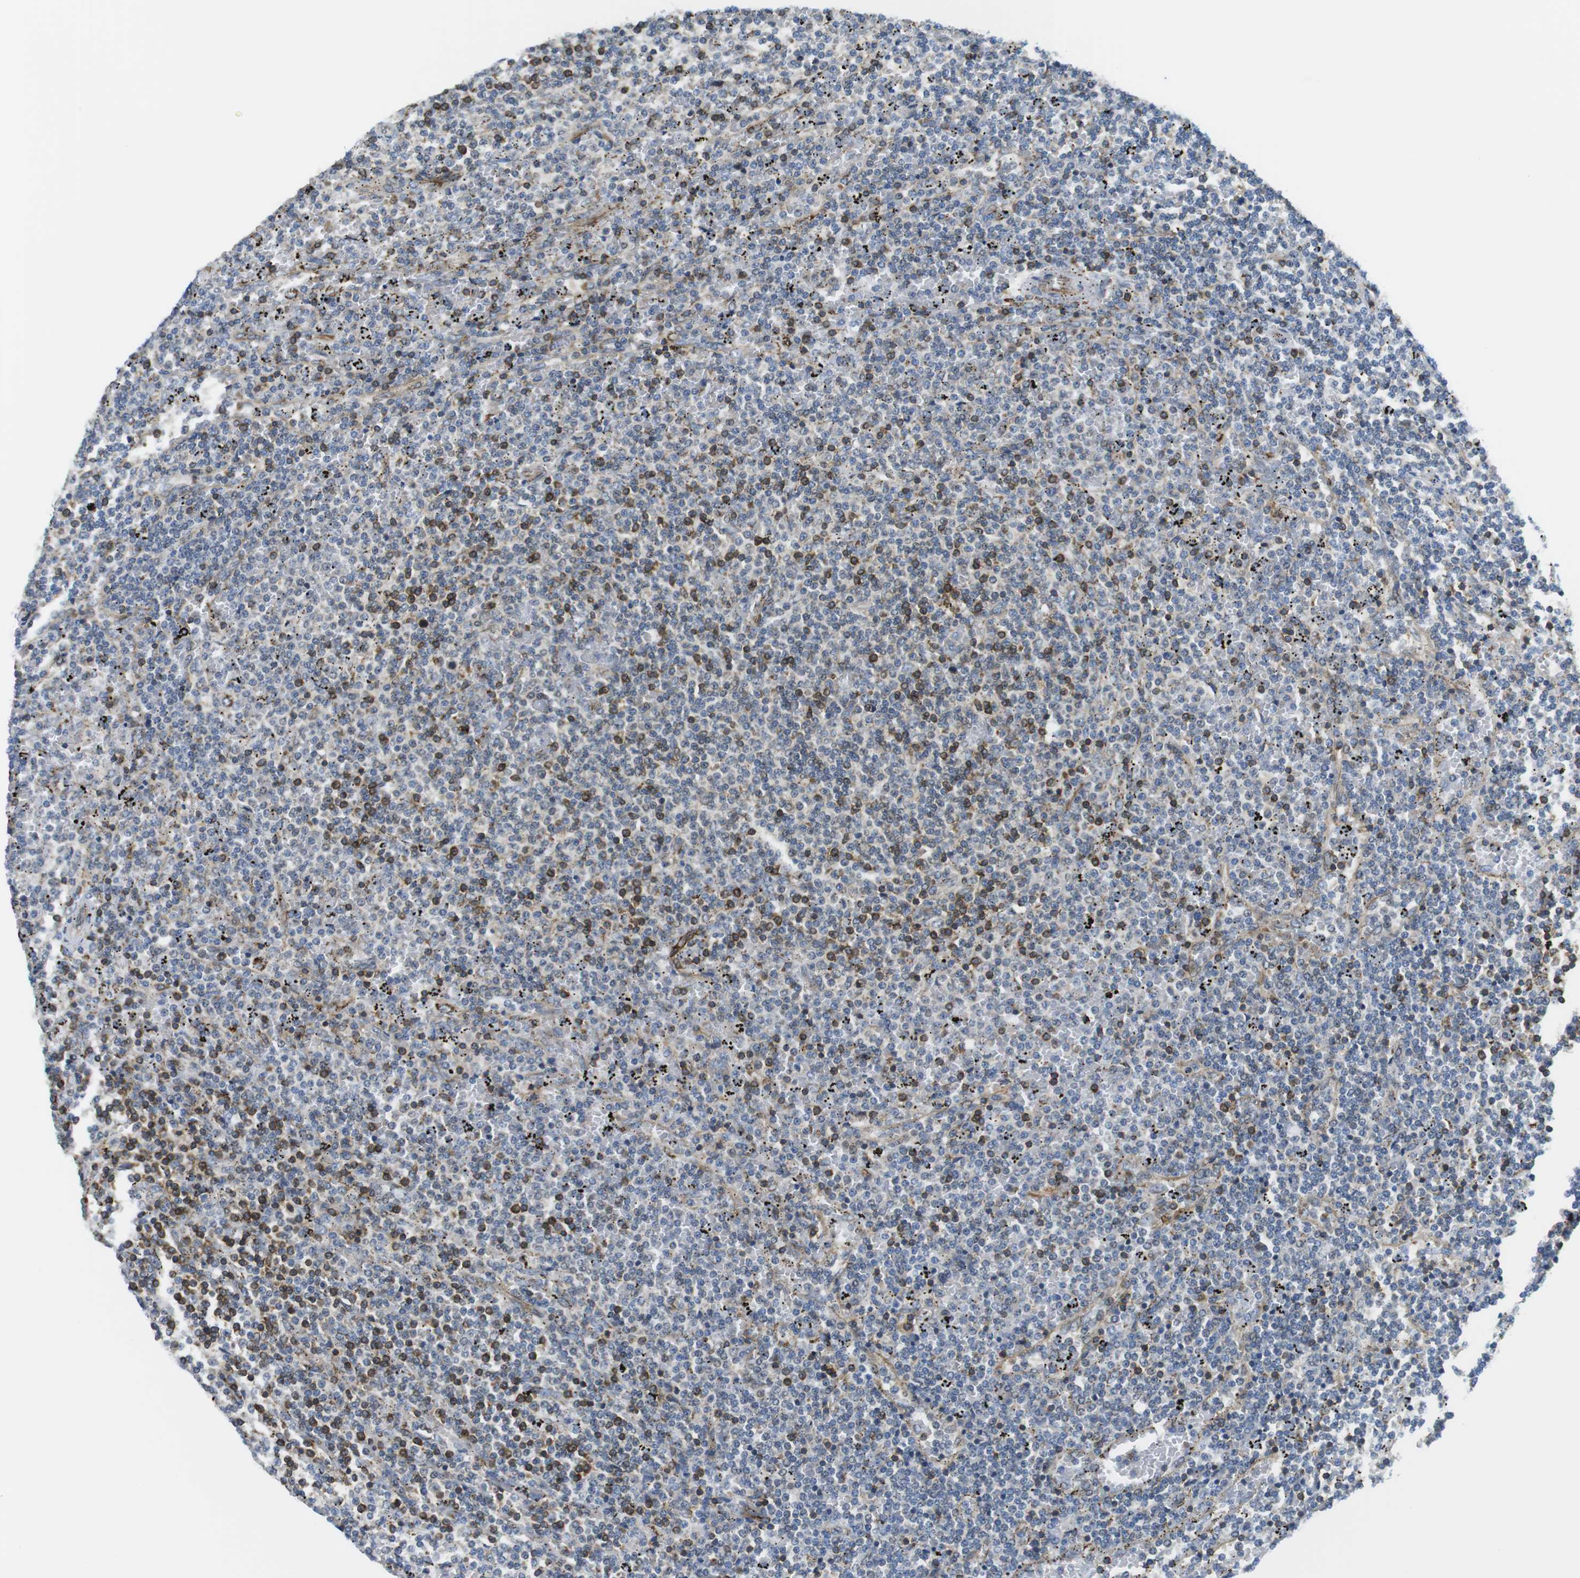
{"staining": {"intensity": "moderate", "quantity": "25%-75%", "location": "cytoplasmic/membranous"}, "tissue": "lymphoma", "cell_type": "Tumor cells", "image_type": "cancer", "snomed": [{"axis": "morphology", "description": "Malignant lymphoma, non-Hodgkin's type, Low grade"}, {"axis": "topography", "description": "Spleen"}], "caption": "DAB immunohistochemical staining of malignant lymphoma, non-Hodgkin's type (low-grade) demonstrates moderate cytoplasmic/membranous protein expression in about 25%-75% of tumor cells. (Stains: DAB in brown, nuclei in blue, Microscopy: brightfield microscopy at high magnification).", "gene": "KCNE3", "patient": {"sex": "female", "age": 50}}